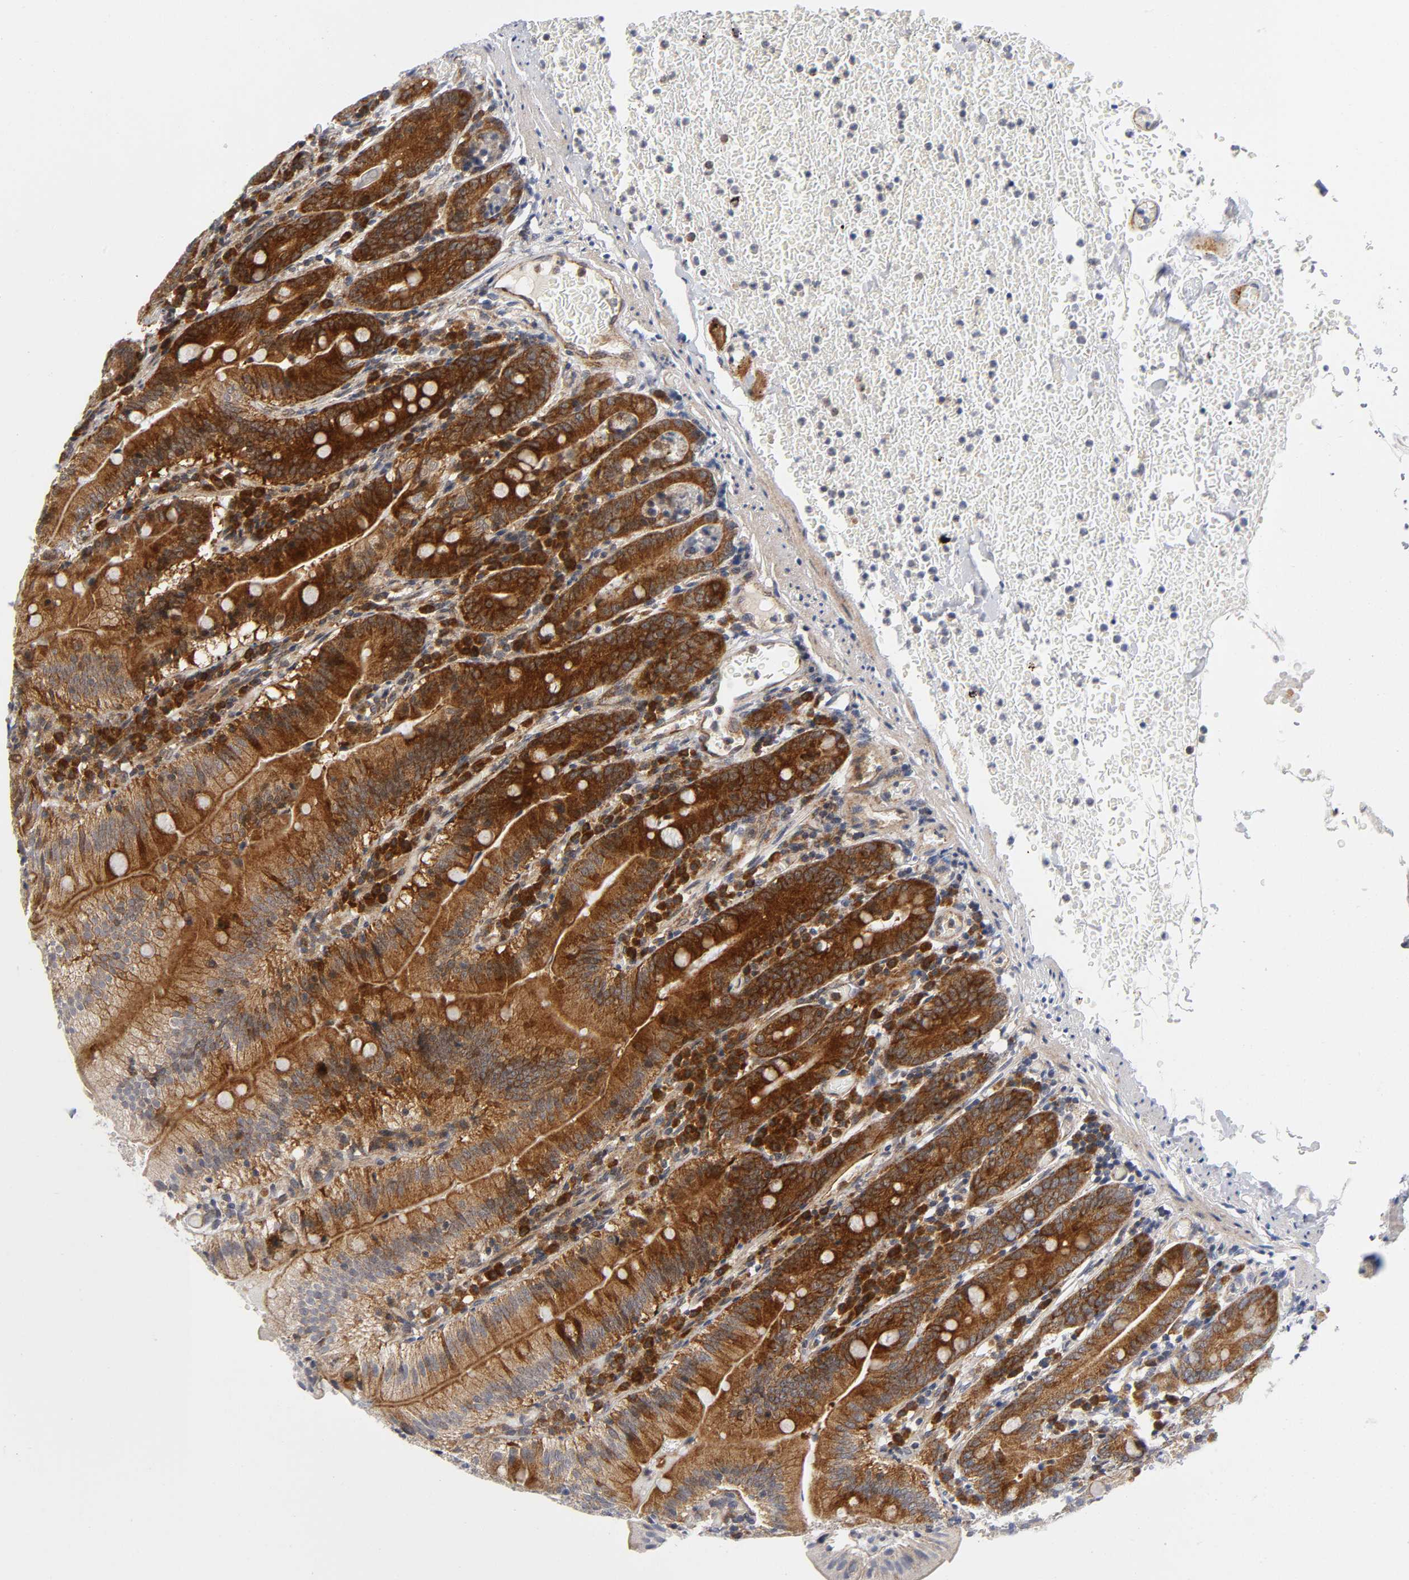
{"staining": {"intensity": "strong", "quantity": ">75%", "location": "cytoplasmic/membranous"}, "tissue": "small intestine", "cell_type": "Glandular cells", "image_type": "normal", "snomed": [{"axis": "morphology", "description": "Normal tissue, NOS"}, {"axis": "topography", "description": "Small intestine"}], "caption": "Protein analysis of benign small intestine displays strong cytoplasmic/membranous positivity in approximately >75% of glandular cells. The protein is stained brown, and the nuclei are stained in blue (DAB (3,3'-diaminobenzidine) IHC with brightfield microscopy, high magnification).", "gene": "EIF5", "patient": {"sex": "male", "age": 71}}